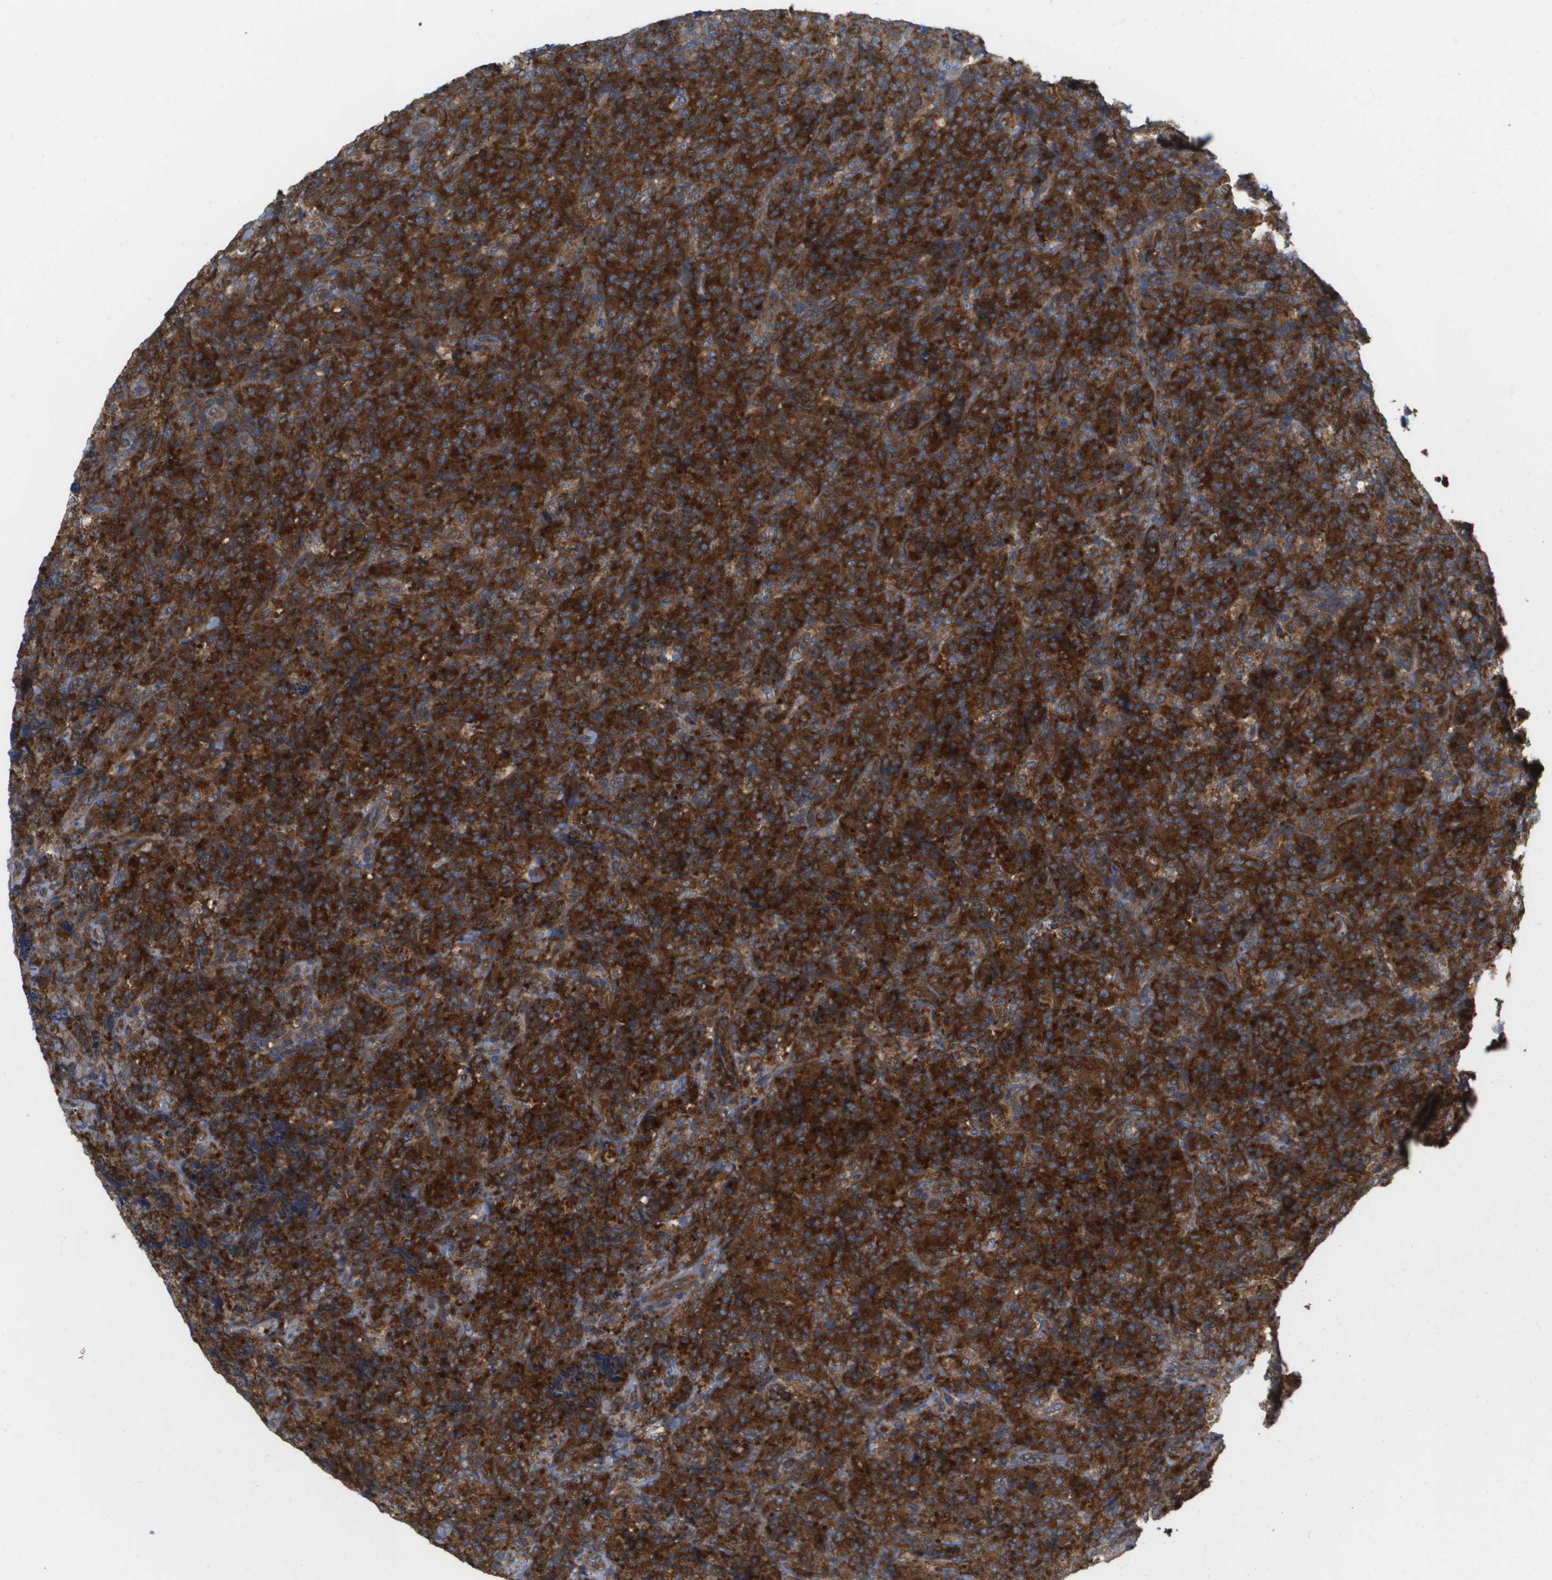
{"staining": {"intensity": "strong", "quantity": ">75%", "location": "cytoplasmic/membranous"}, "tissue": "lymphoma", "cell_type": "Tumor cells", "image_type": "cancer", "snomed": [{"axis": "morphology", "description": "Malignant lymphoma, non-Hodgkin's type, High grade"}, {"axis": "topography", "description": "Tonsil"}], "caption": "This photomicrograph reveals IHC staining of human lymphoma, with high strong cytoplasmic/membranous expression in approximately >75% of tumor cells.", "gene": "EIF4G2", "patient": {"sex": "female", "age": 36}}